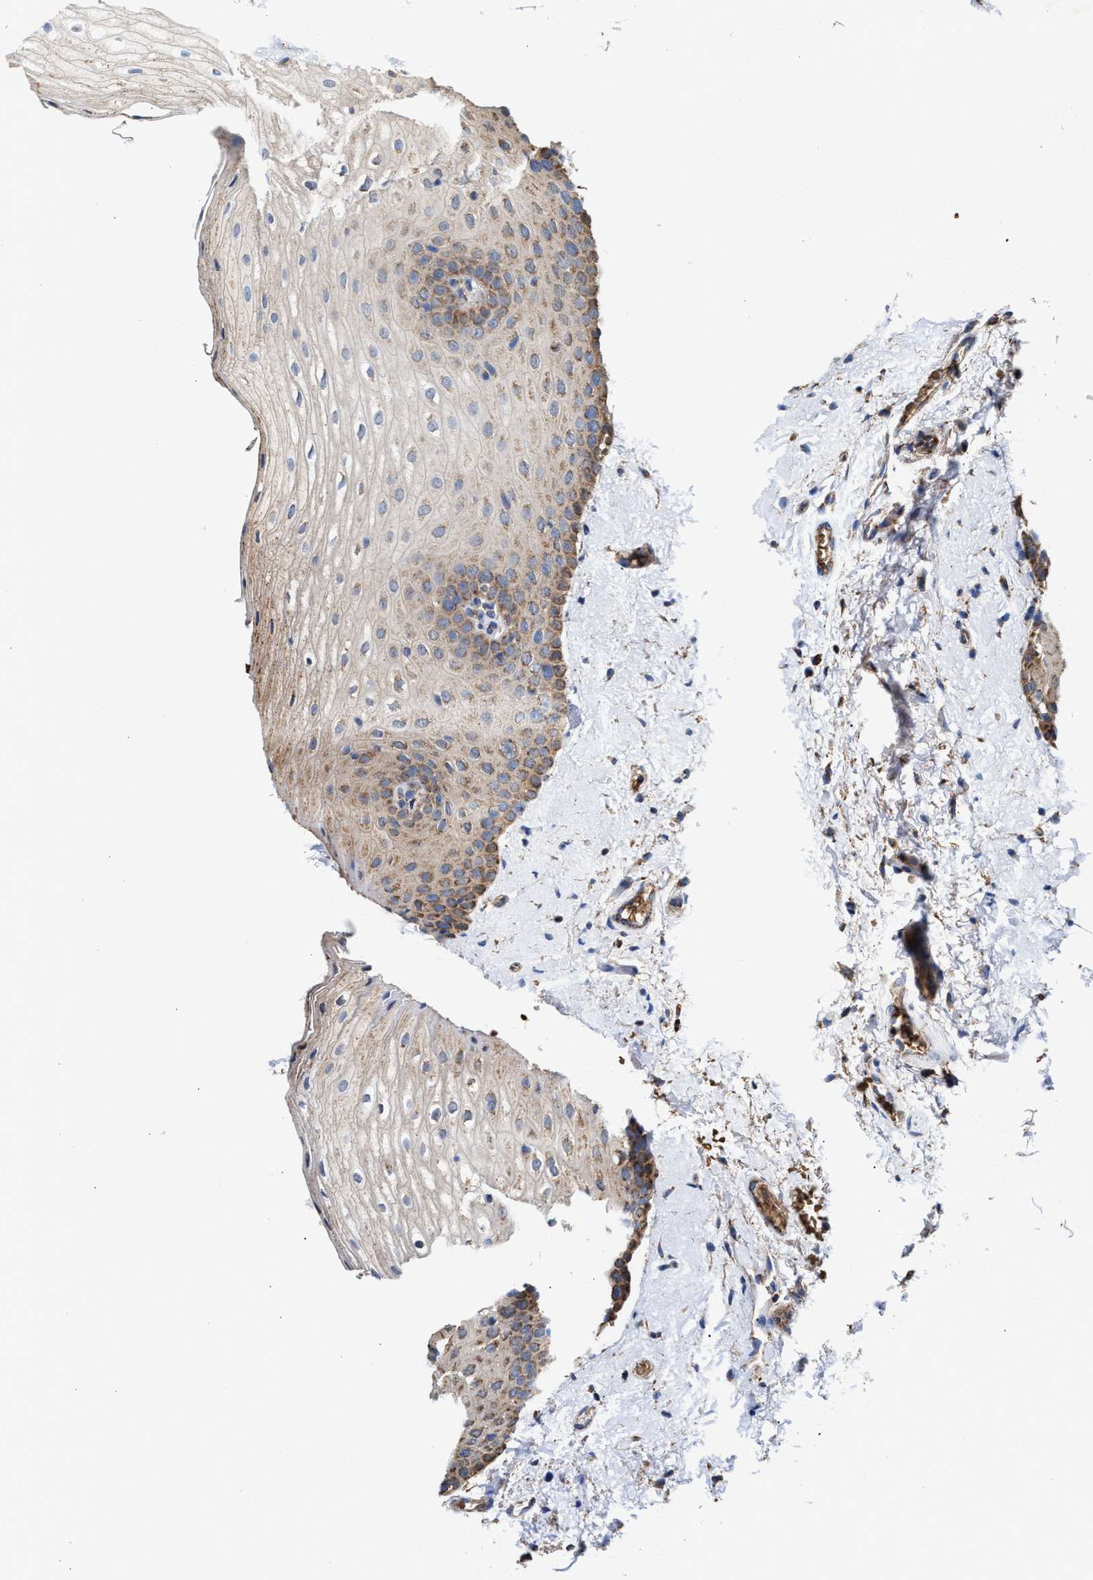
{"staining": {"intensity": "moderate", "quantity": ">75%", "location": "cytoplasmic/membranous"}, "tissue": "oral mucosa", "cell_type": "Squamous epithelial cells", "image_type": "normal", "snomed": [{"axis": "morphology", "description": "Normal tissue, NOS"}, {"axis": "topography", "description": "Skin"}, {"axis": "topography", "description": "Oral tissue"}], "caption": "This photomicrograph demonstrates immunohistochemistry (IHC) staining of normal human oral mucosa, with medium moderate cytoplasmic/membranous staining in about >75% of squamous epithelial cells.", "gene": "MECR", "patient": {"sex": "male", "age": 84}}